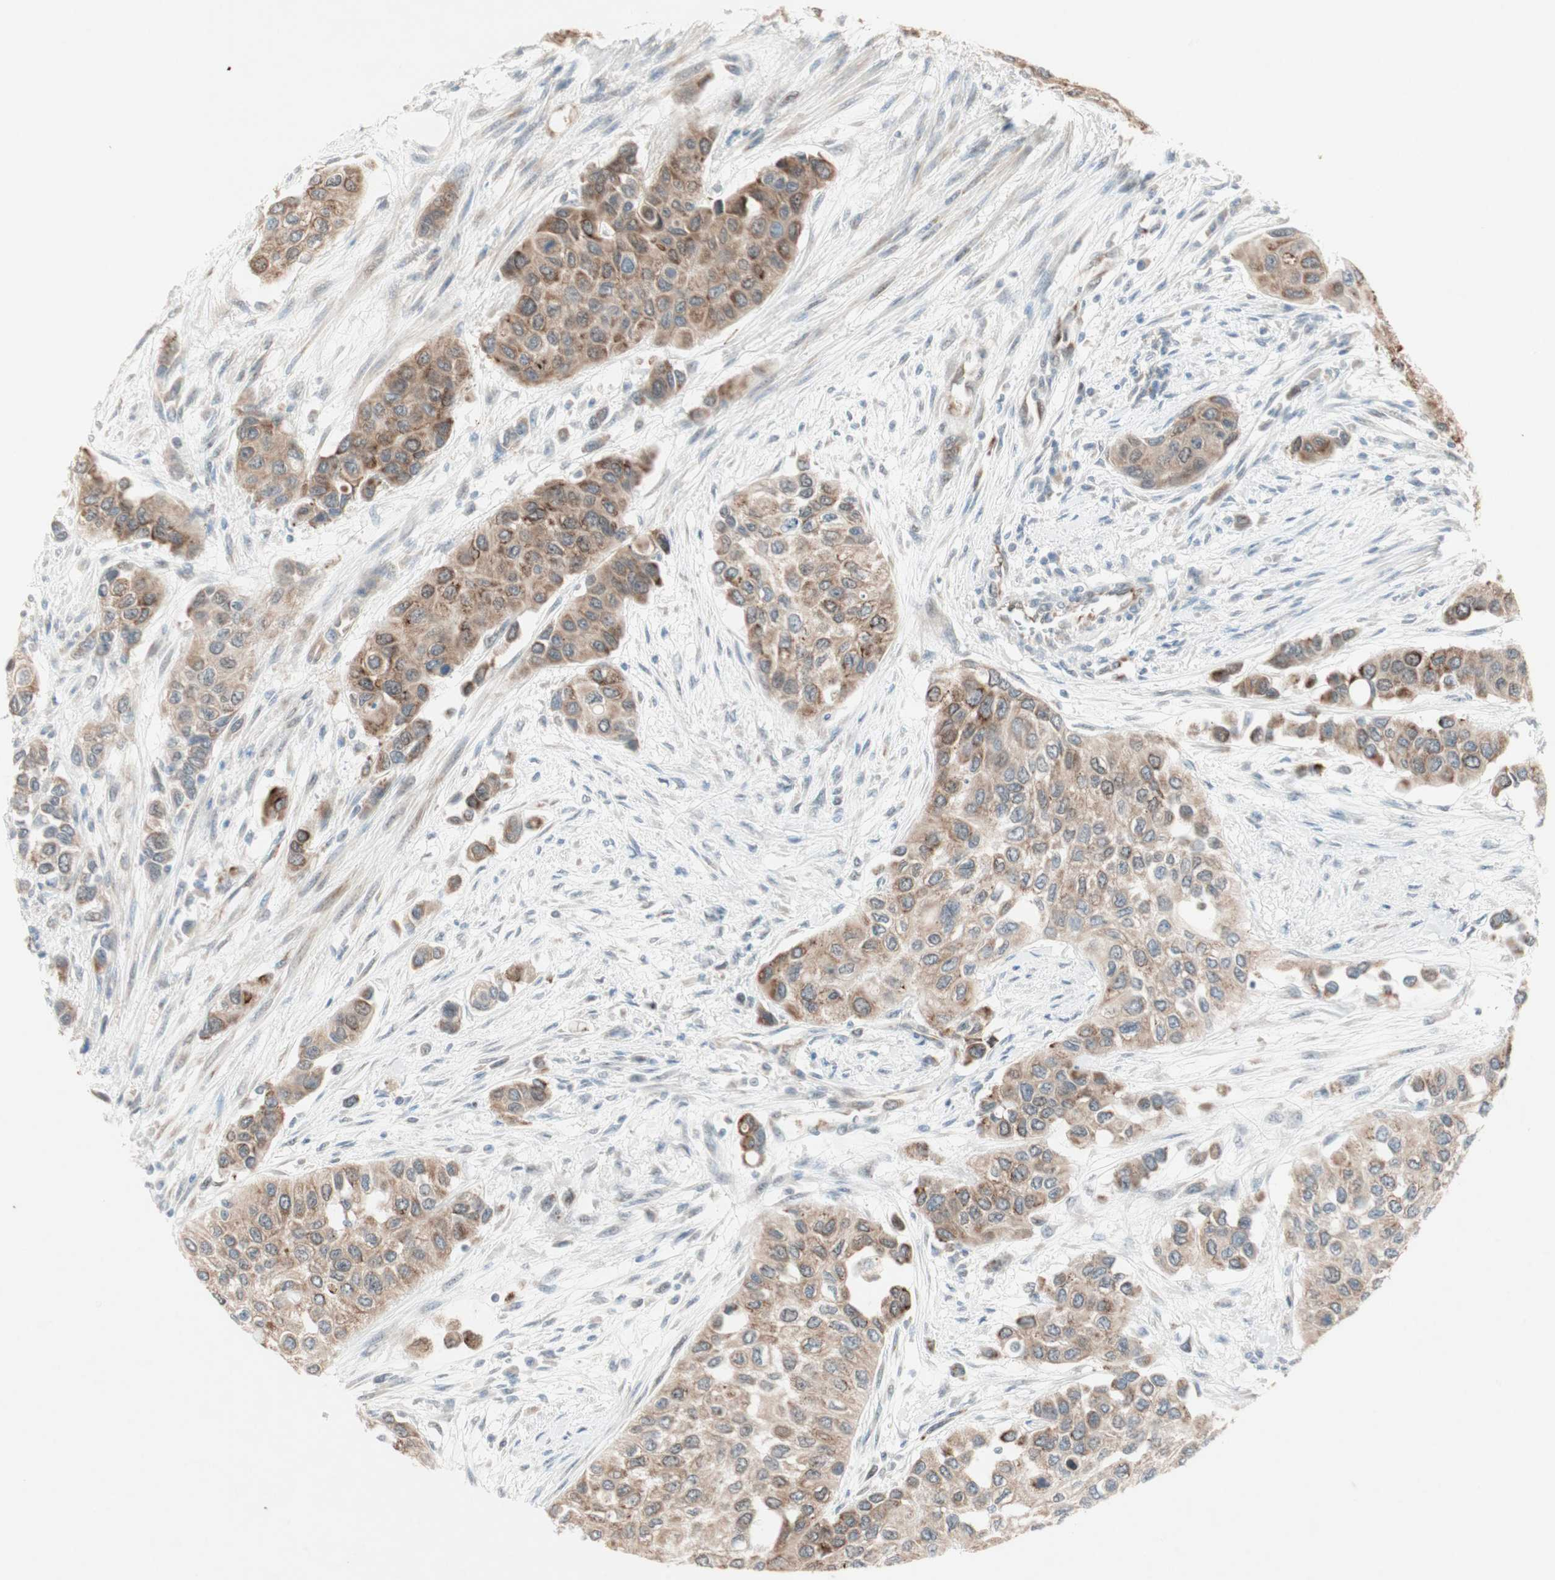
{"staining": {"intensity": "moderate", "quantity": ">75%", "location": "cytoplasmic/membranous"}, "tissue": "urothelial cancer", "cell_type": "Tumor cells", "image_type": "cancer", "snomed": [{"axis": "morphology", "description": "Urothelial carcinoma, High grade"}, {"axis": "topography", "description": "Urinary bladder"}], "caption": "Moderate cytoplasmic/membranous staining for a protein is present in approximately >75% of tumor cells of high-grade urothelial carcinoma using immunohistochemistry (IHC).", "gene": "ZNF37A", "patient": {"sex": "female", "age": 56}}